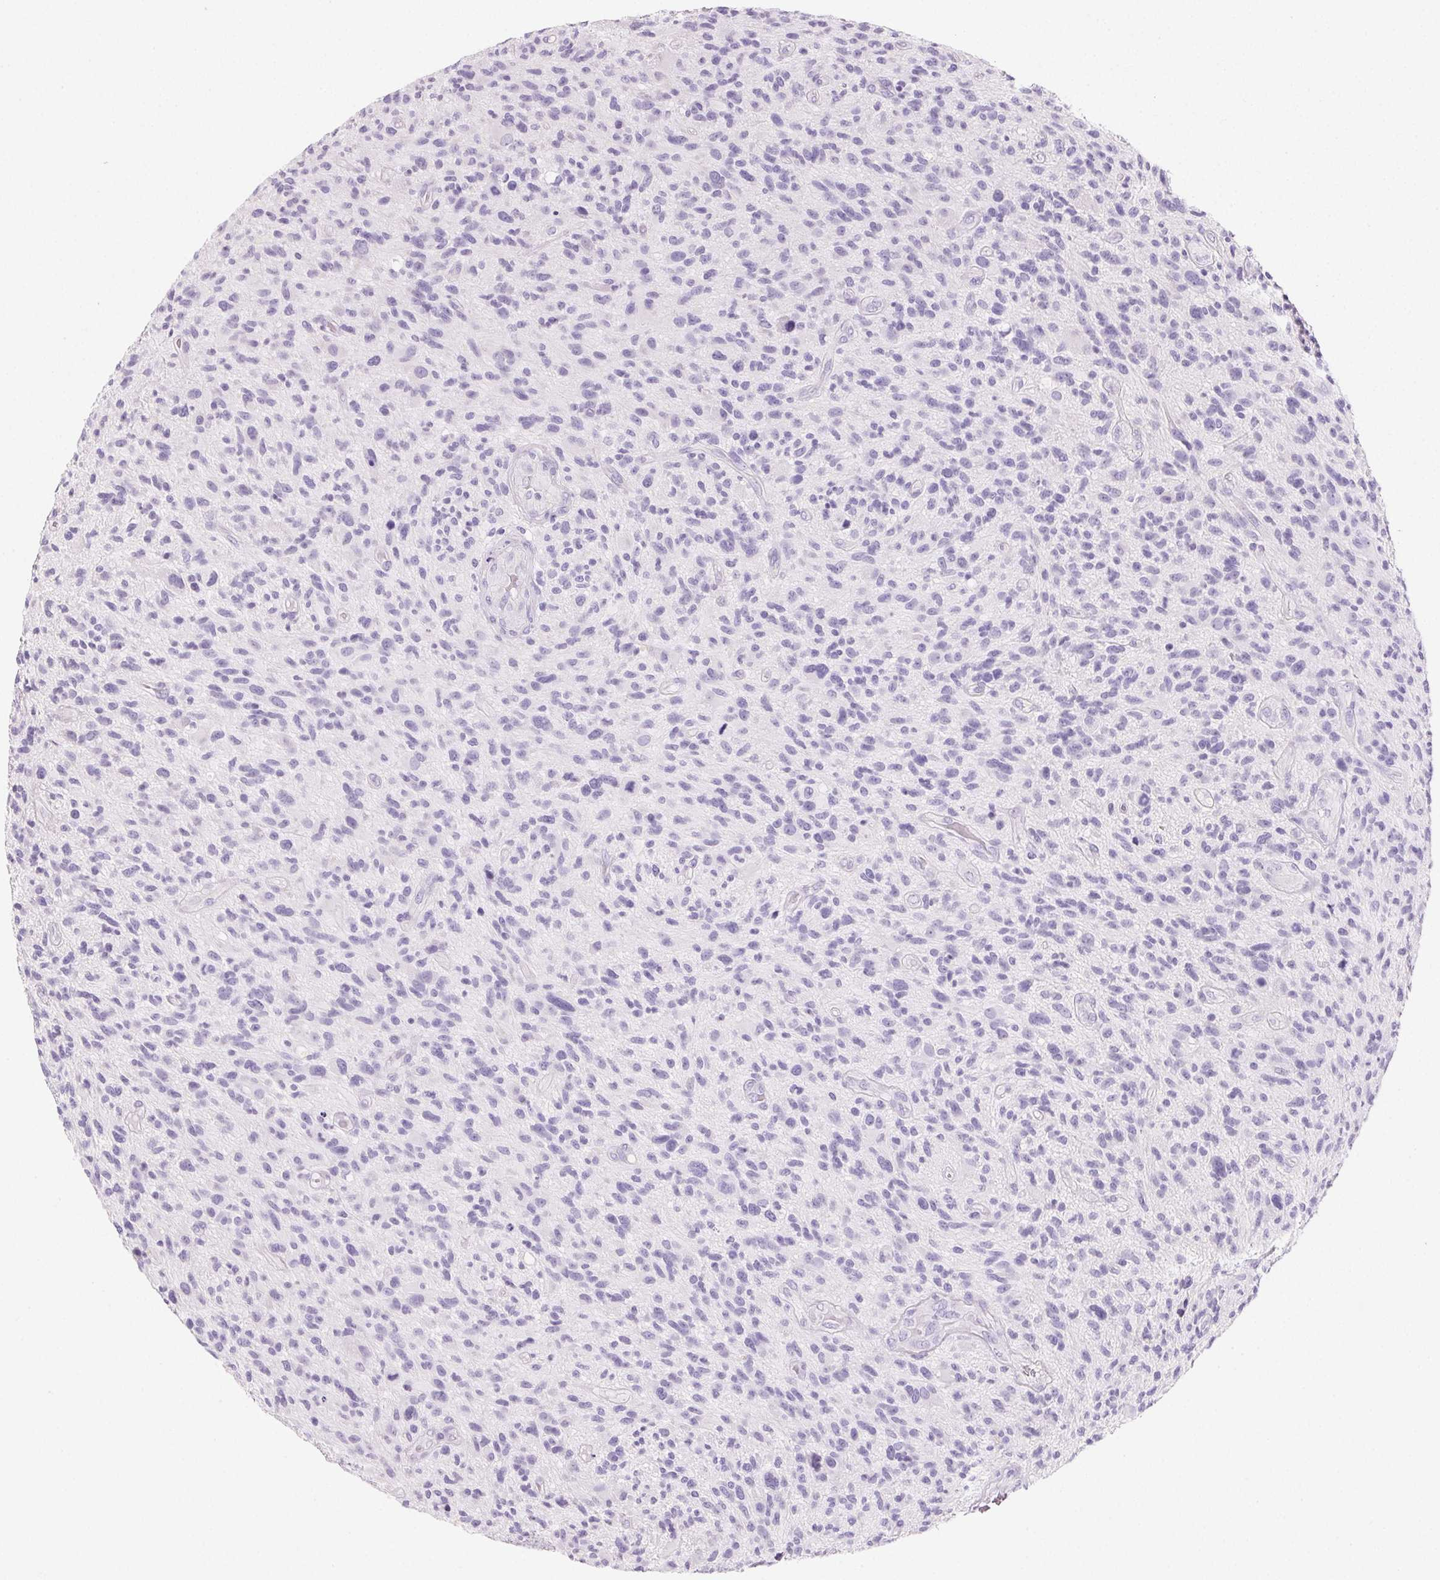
{"staining": {"intensity": "negative", "quantity": "none", "location": "none"}, "tissue": "glioma", "cell_type": "Tumor cells", "image_type": "cancer", "snomed": [{"axis": "morphology", "description": "Glioma, malignant, High grade"}, {"axis": "topography", "description": "Brain"}], "caption": "An image of malignant high-grade glioma stained for a protein shows no brown staining in tumor cells.", "gene": "PRSS3", "patient": {"sex": "male", "age": 47}}